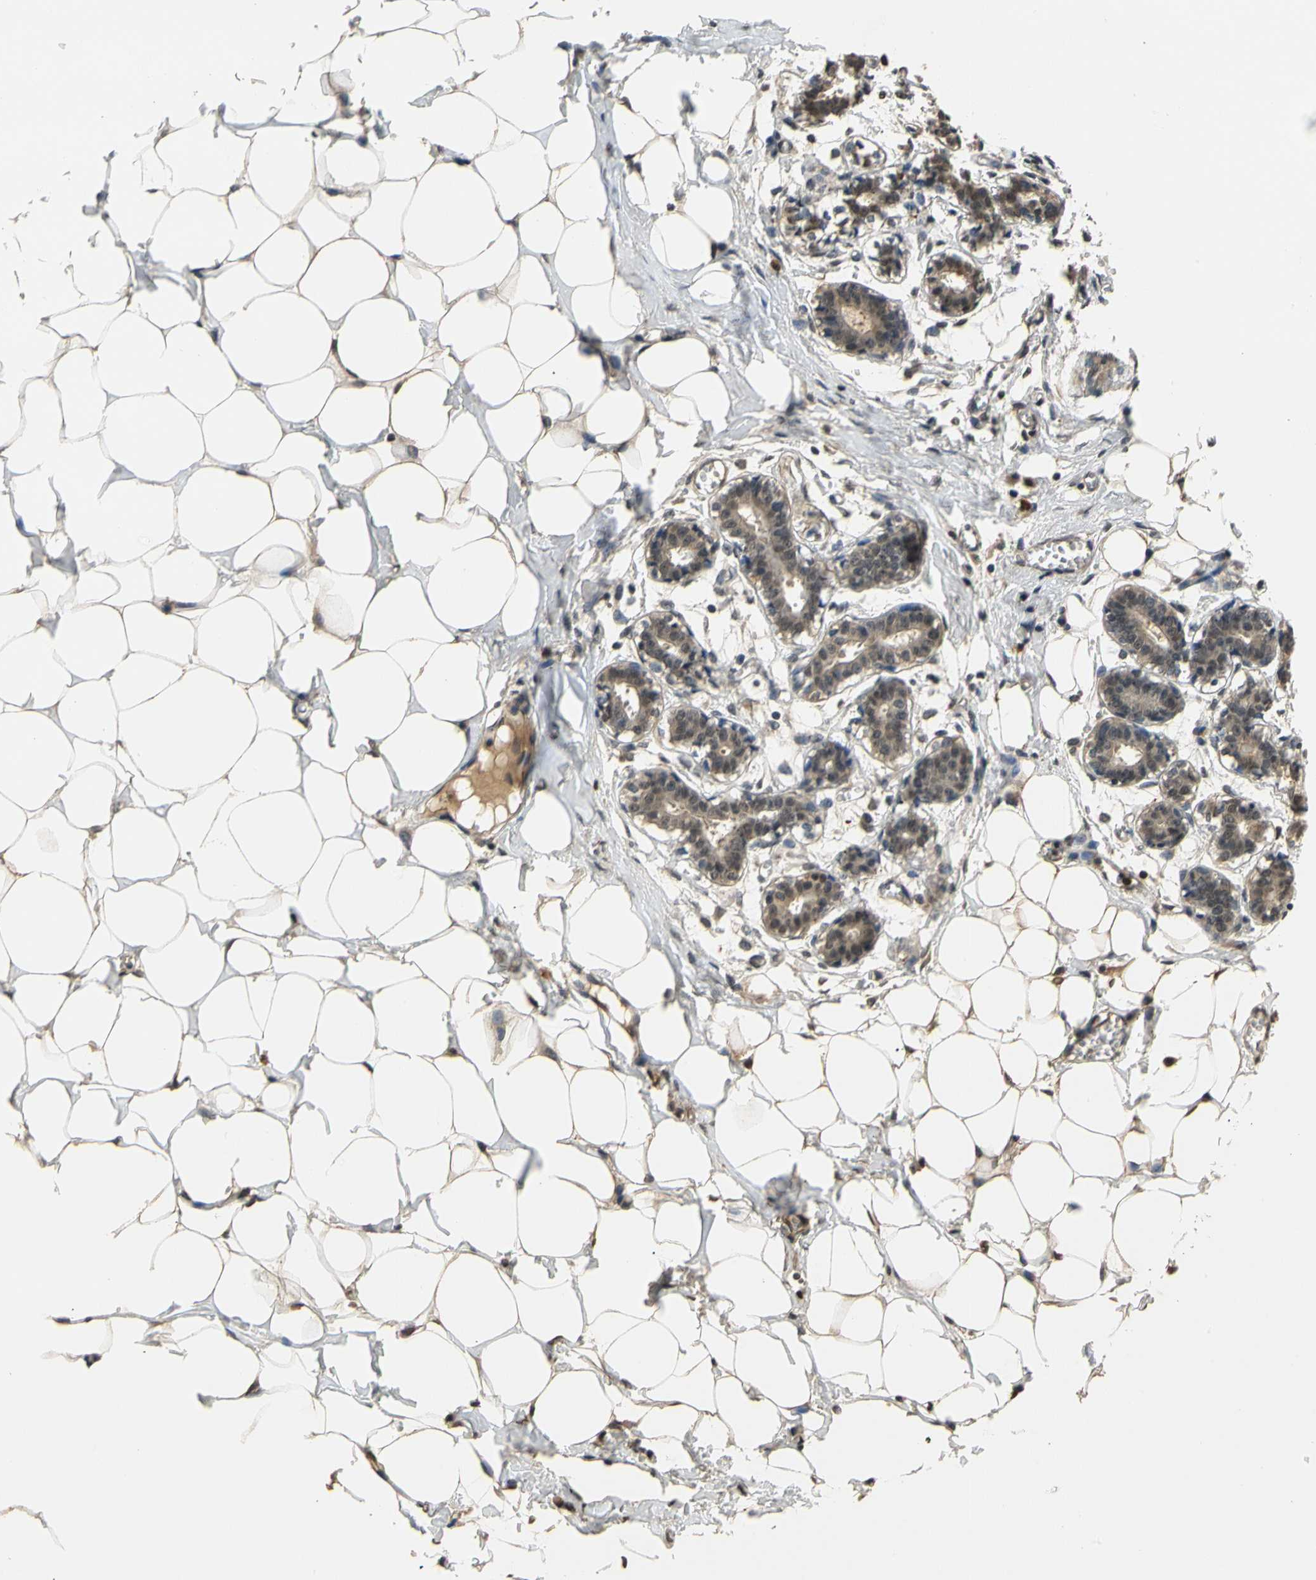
{"staining": {"intensity": "moderate", "quantity": ">75%", "location": "cytoplasmic/membranous,nuclear"}, "tissue": "breast", "cell_type": "Adipocytes", "image_type": "normal", "snomed": [{"axis": "morphology", "description": "Normal tissue, NOS"}, {"axis": "topography", "description": "Breast"}], "caption": "An IHC micrograph of normal tissue is shown. Protein staining in brown labels moderate cytoplasmic/membranous,nuclear positivity in breast within adipocytes.", "gene": "SOD1", "patient": {"sex": "female", "age": 27}}